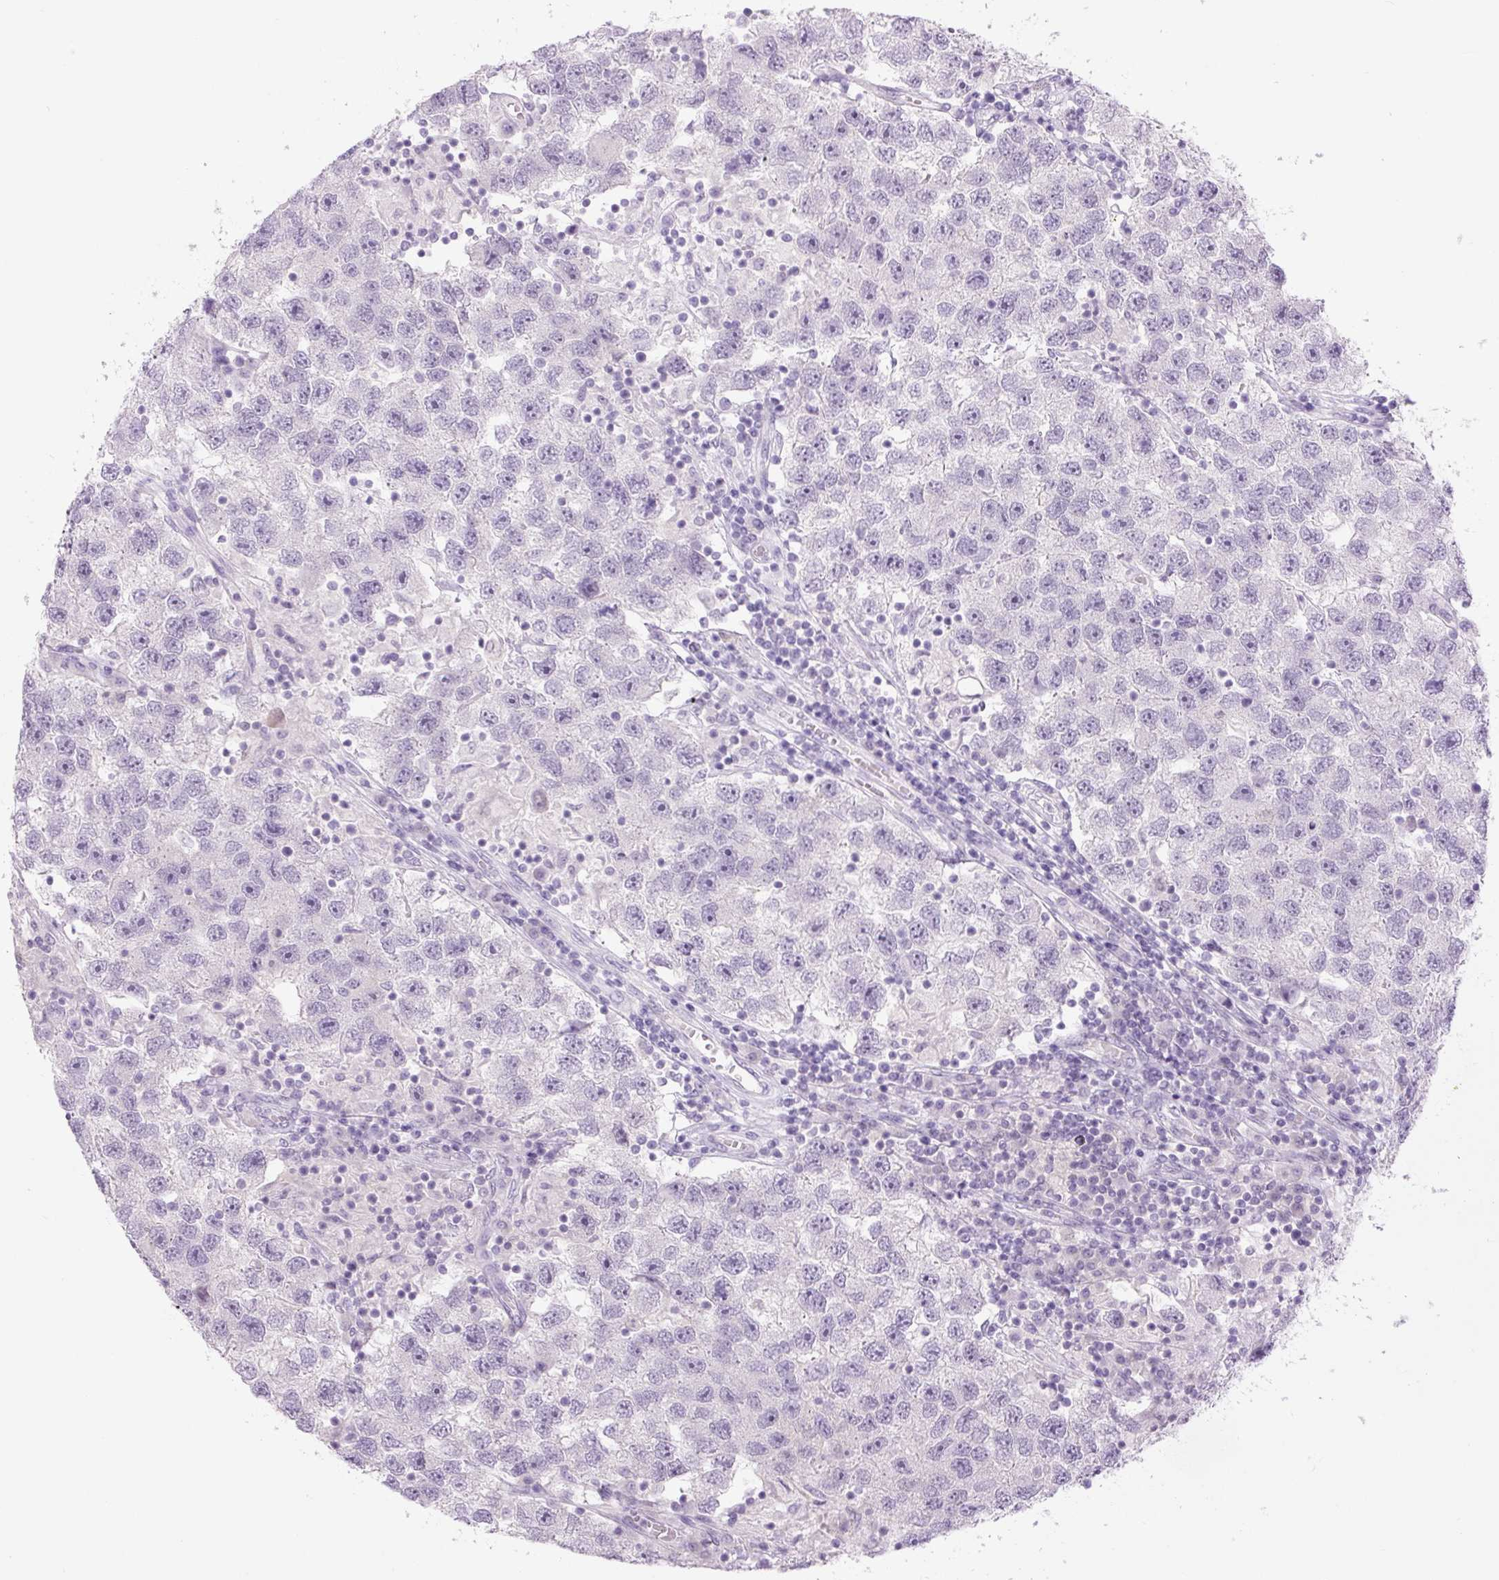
{"staining": {"intensity": "negative", "quantity": "none", "location": "none"}, "tissue": "testis cancer", "cell_type": "Tumor cells", "image_type": "cancer", "snomed": [{"axis": "morphology", "description": "Seminoma, NOS"}, {"axis": "topography", "description": "Testis"}], "caption": "A histopathology image of seminoma (testis) stained for a protein displays no brown staining in tumor cells. (IHC, brightfield microscopy, high magnification).", "gene": "COL9A2", "patient": {"sex": "male", "age": 26}}